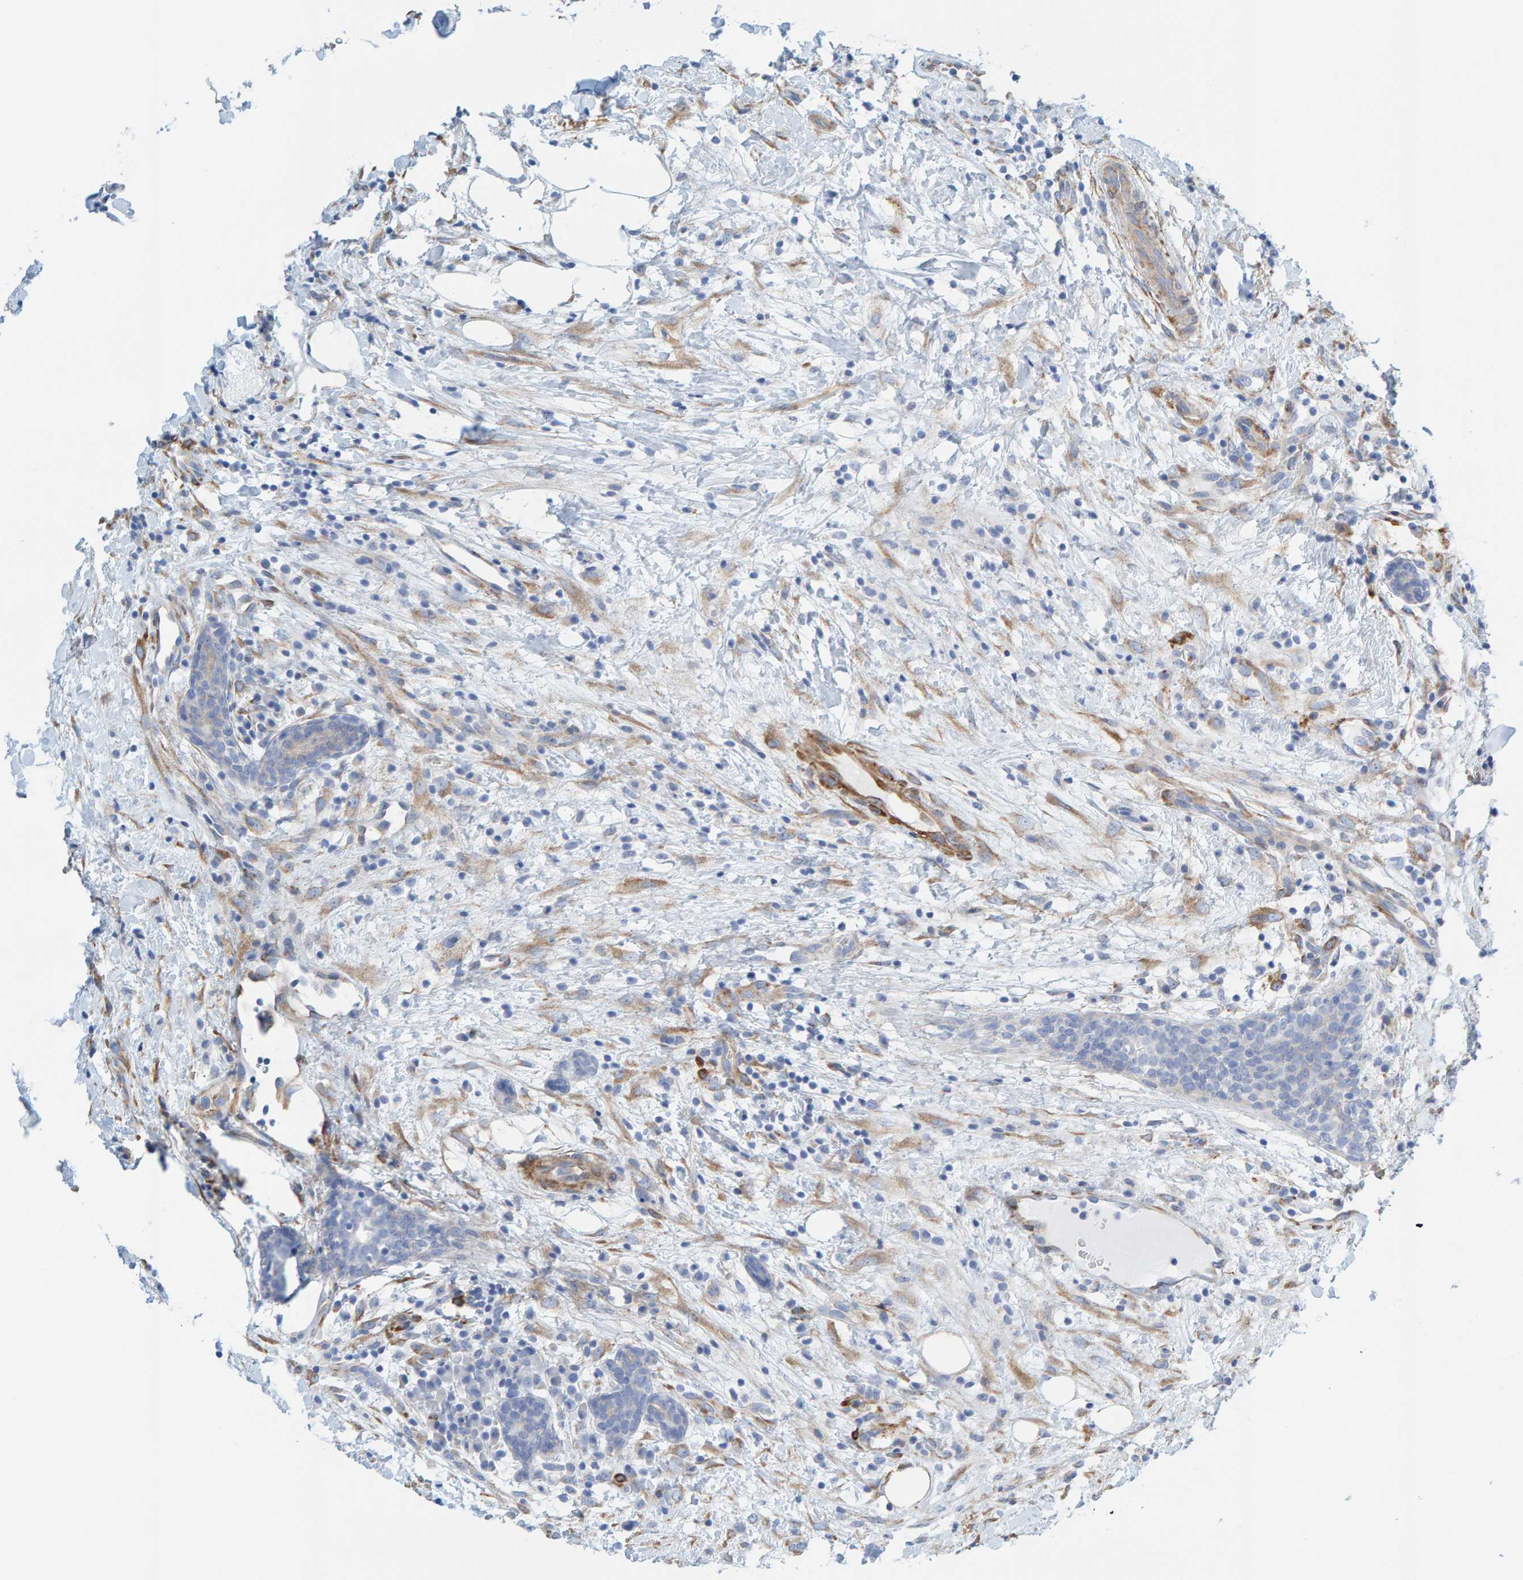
{"staining": {"intensity": "negative", "quantity": "none", "location": "none"}, "tissue": "breast cancer", "cell_type": "Tumor cells", "image_type": "cancer", "snomed": [{"axis": "morphology", "description": "Duct carcinoma"}, {"axis": "topography", "description": "Breast"}], "caption": "Immunohistochemical staining of human breast intraductal carcinoma shows no significant expression in tumor cells. The staining was performed using DAB to visualize the protein expression in brown, while the nuclei were stained in blue with hematoxylin (Magnification: 20x).", "gene": "MAP1B", "patient": {"sex": "female", "age": 37}}